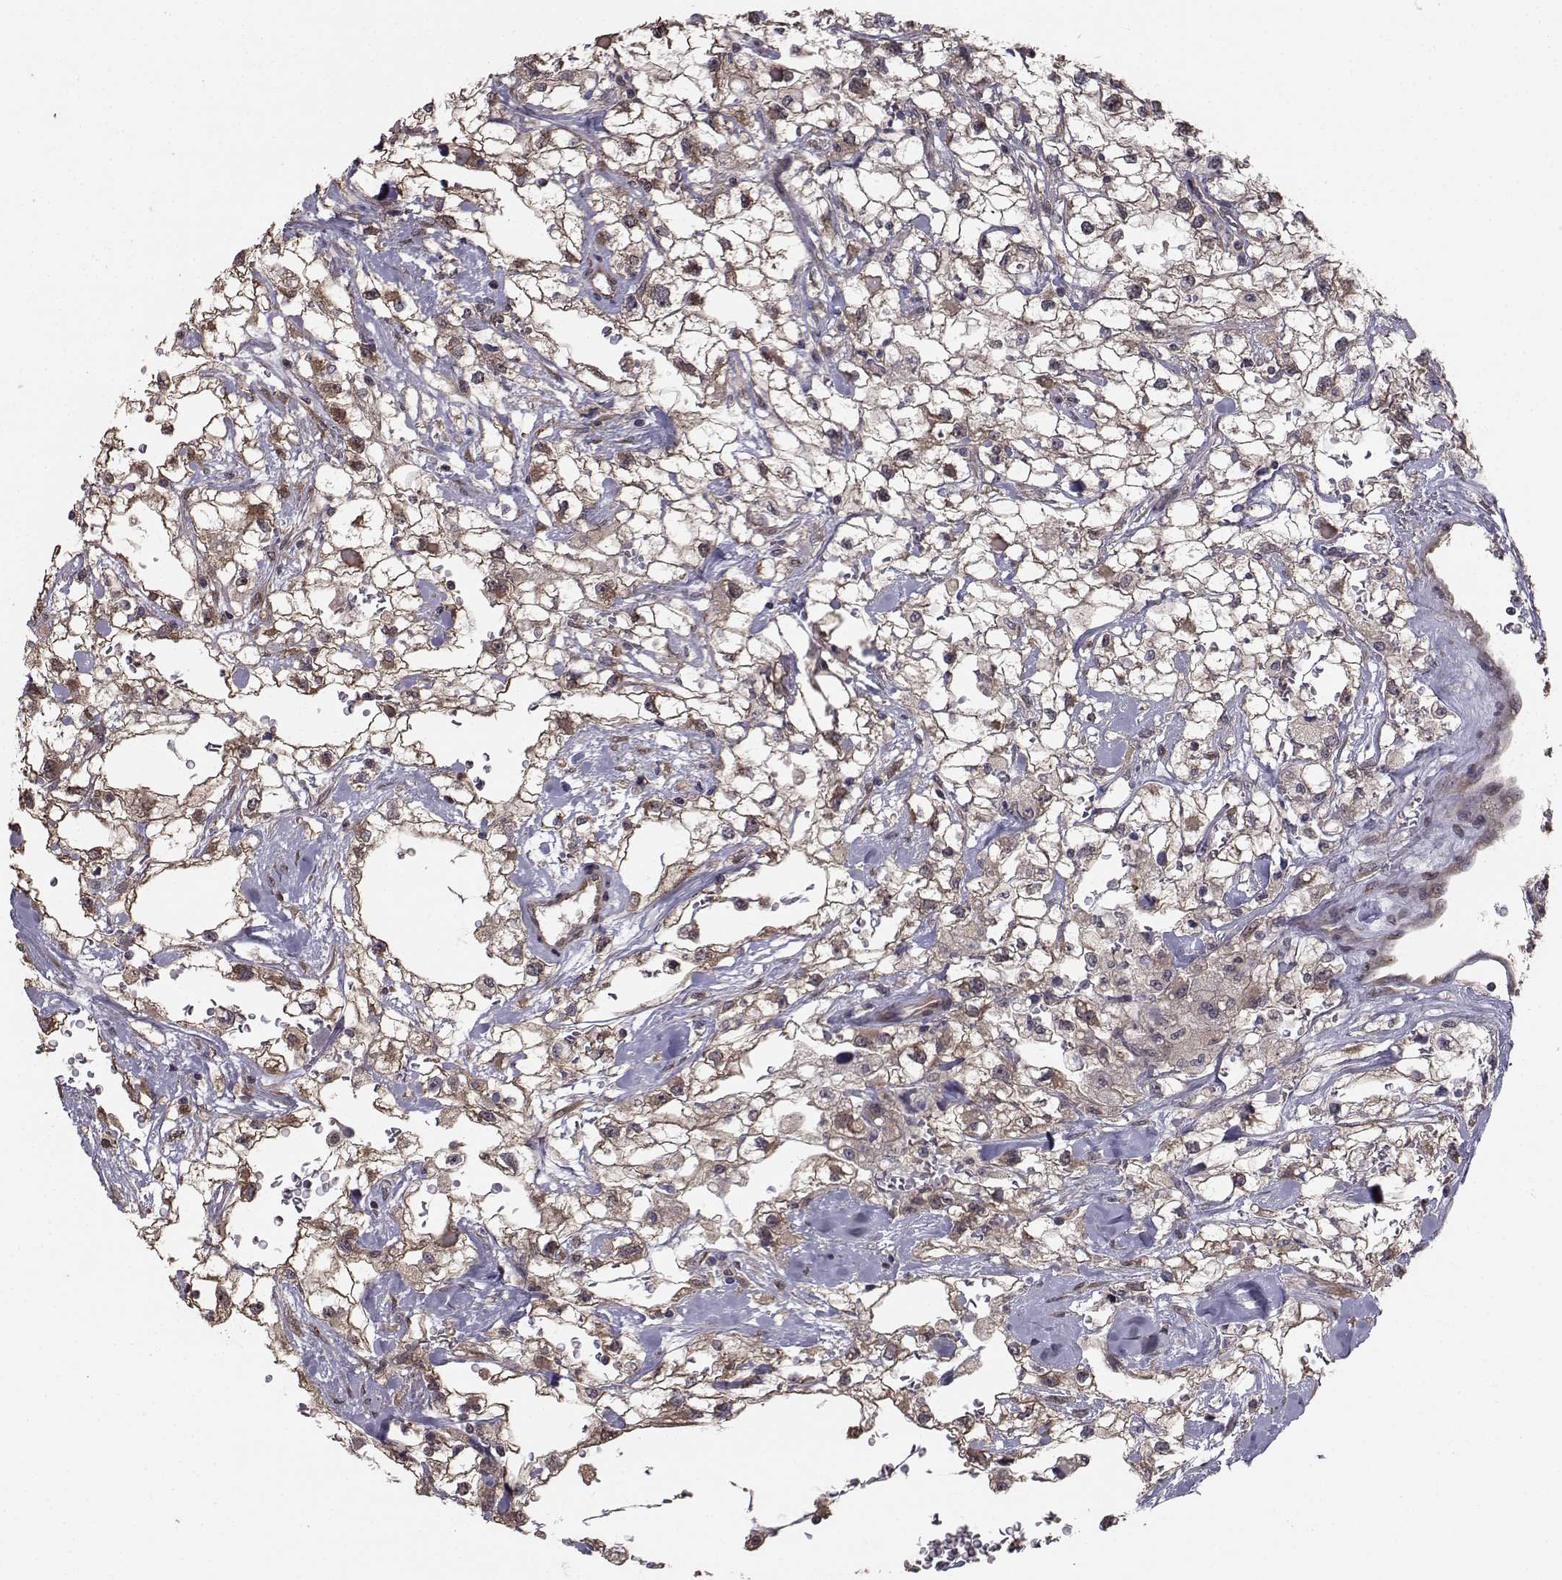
{"staining": {"intensity": "moderate", "quantity": ">75%", "location": "cytoplasmic/membranous"}, "tissue": "renal cancer", "cell_type": "Tumor cells", "image_type": "cancer", "snomed": [{"axis": "morphology", "description": "Adenocarcinoma, NOS"}, {"axis": "topography", "description": "Kidney"}], "caption": "A brown stain shows moderate cytoplasmic/membranous staining of a protein in renal adenocarcinoma tumor cells. Ihc stains the protein of interest in brown and the nuclei are stained blue.", "gene": "TRIP10", "patient": {"sex": "male", "age": 59}}